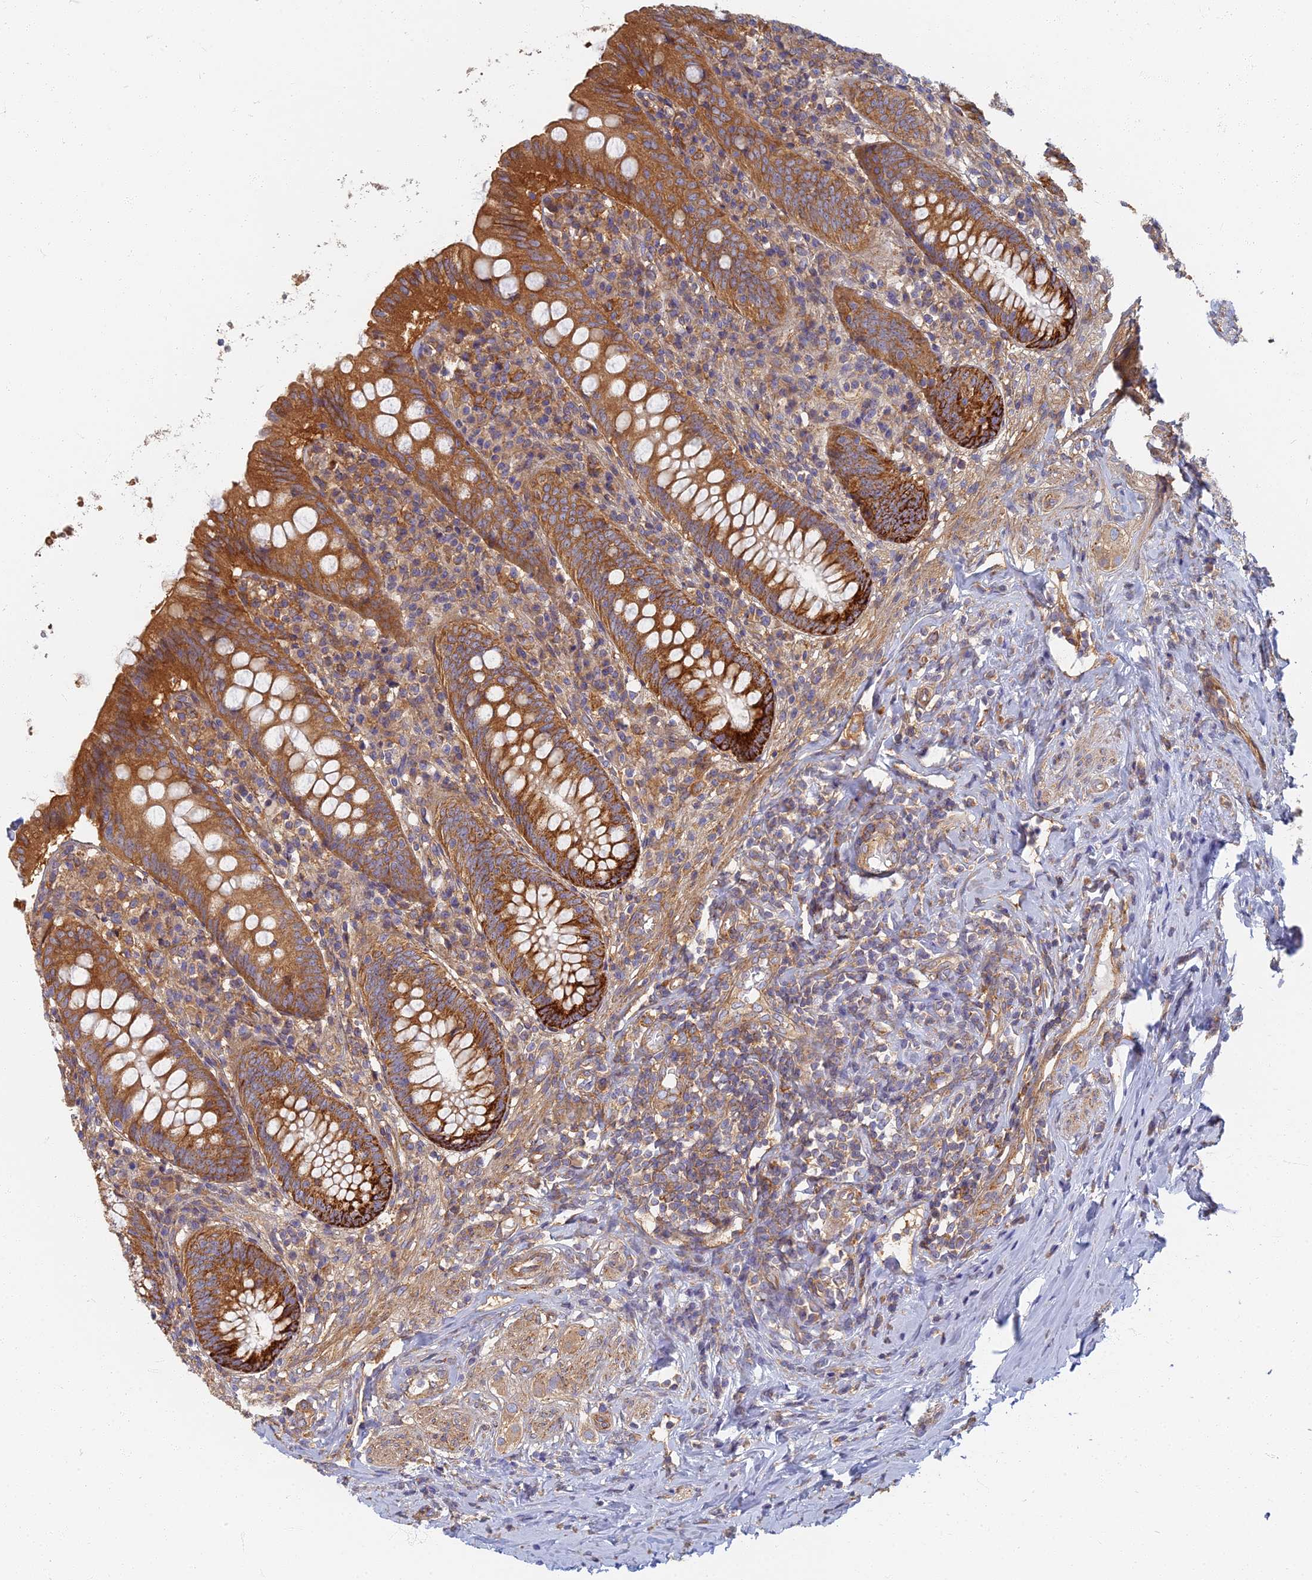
{"staining": {"intensity": "strong", "quantity": ">75%", "location": "cytoplasmic/membranous"}, "tissue": "appendix", "cell_type": "Glandular cells", "image_type": "normal", "snomed": [{"axis": "morphology", "description": "Normal tissue, NOS"}, {"axis": "topography", "description": "Appendix"}], "caption": "This micrograph reveals immunohistochemistry staining of unremarkable appendix, with high strong cytoplasmic/membranous staining in about >75% of glandular cells.", "gene": "RBSN", "patient": {"sex": "female", "age": 54}}